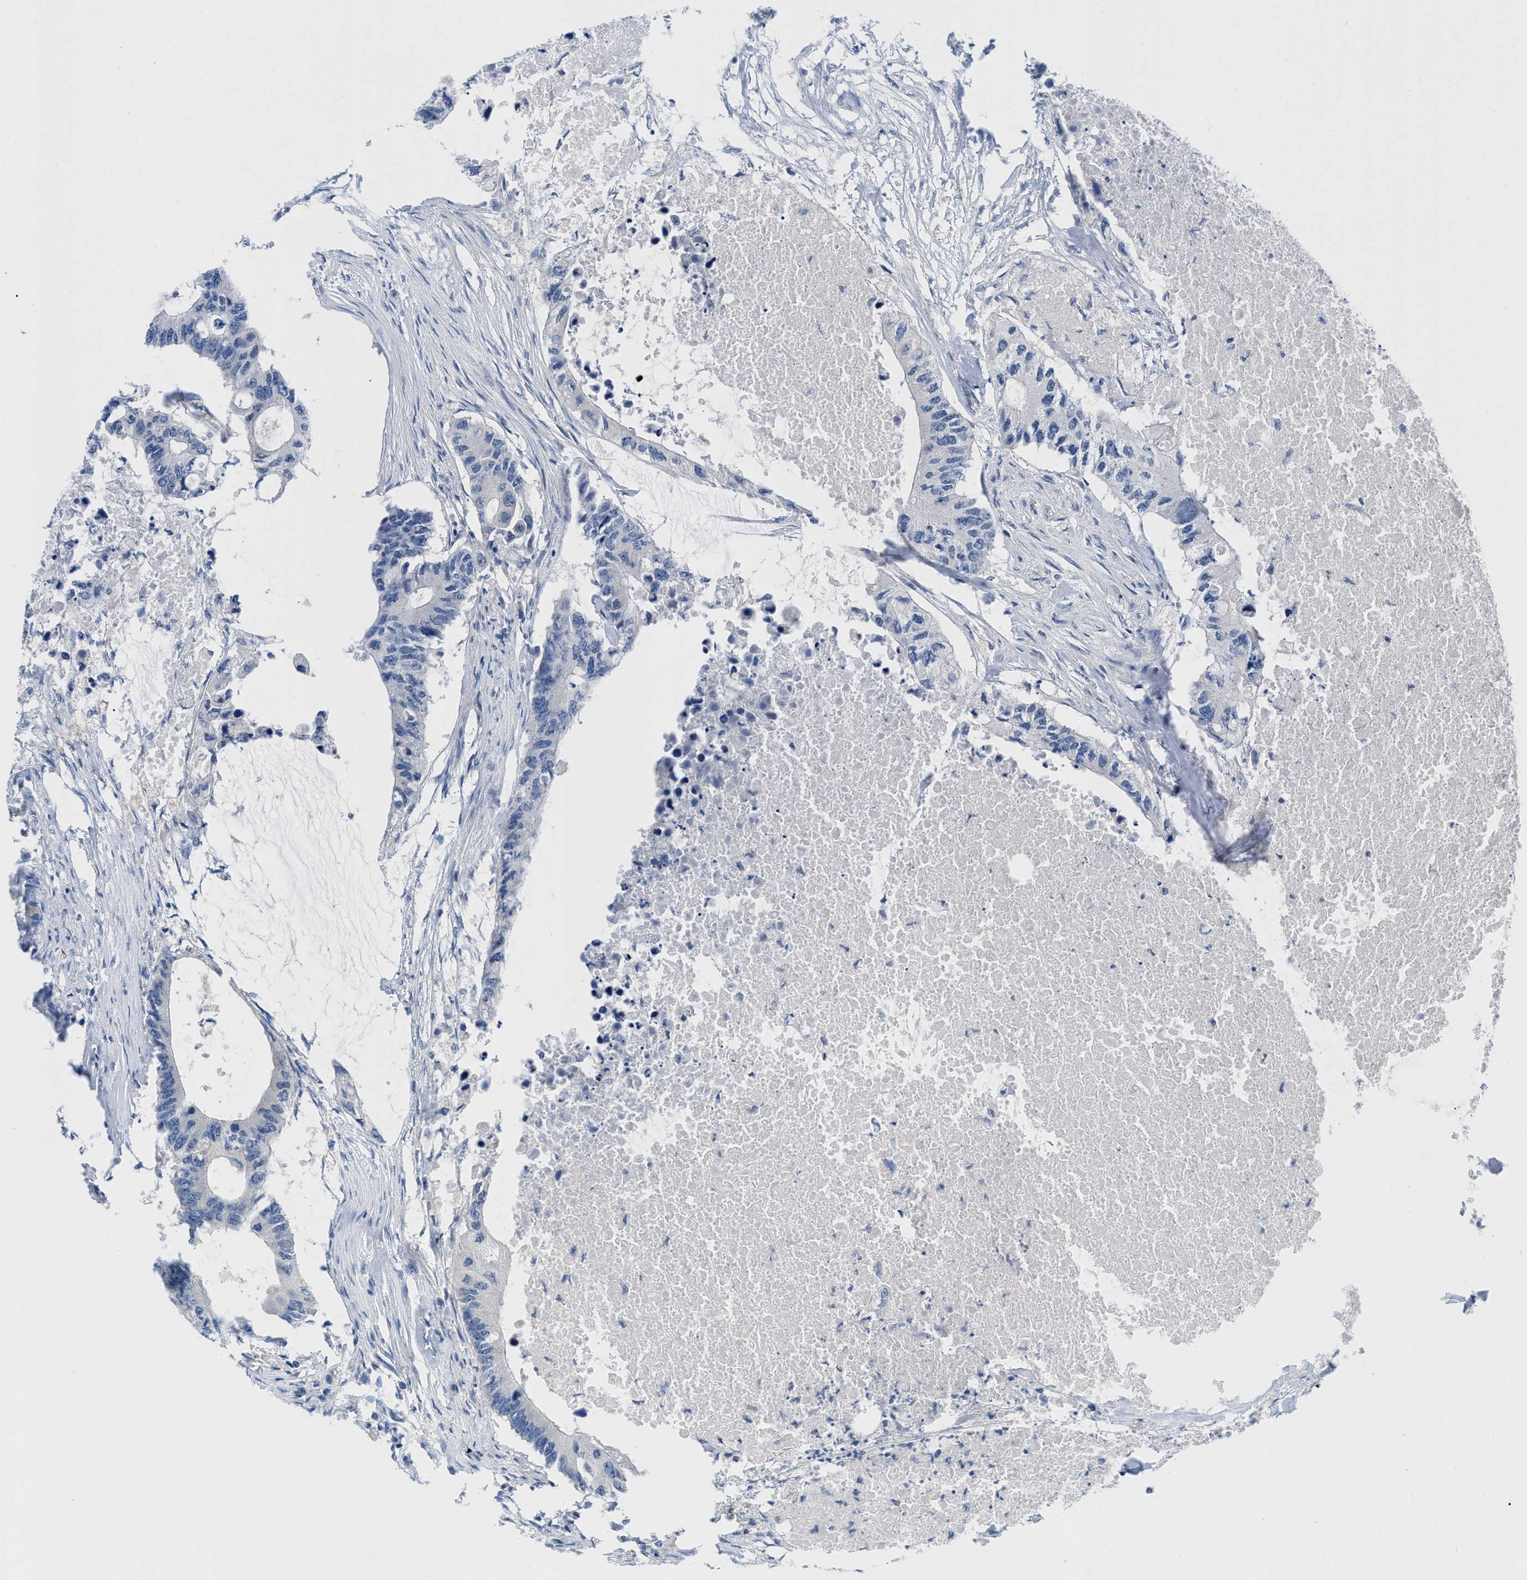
{"staining": {"intensity": "negative", "quantity": "none", "location": "none"}, "tissue": "colorectal cancer", "cell_type": "Tumor cells", "image_type": "cancer", "snomed": [{"axis": "morphology", "description": "Adenocarcinoma, NOS"}, {"axis": "topography", "description": "Colon"}], "caption": "High magnification brightfield microscopy of adenocarcinoma (colorectal) stained with DAB (brown) and counterstained with hematoxylin (blue): tumor cells show no significant staining. (DAB (3,3'-diaminobenzidine) immunohistochemistry (IHC) with hematoxylin counter stain).", "gene": "PYY", "patient": {"sex": "male", "age": 71}}